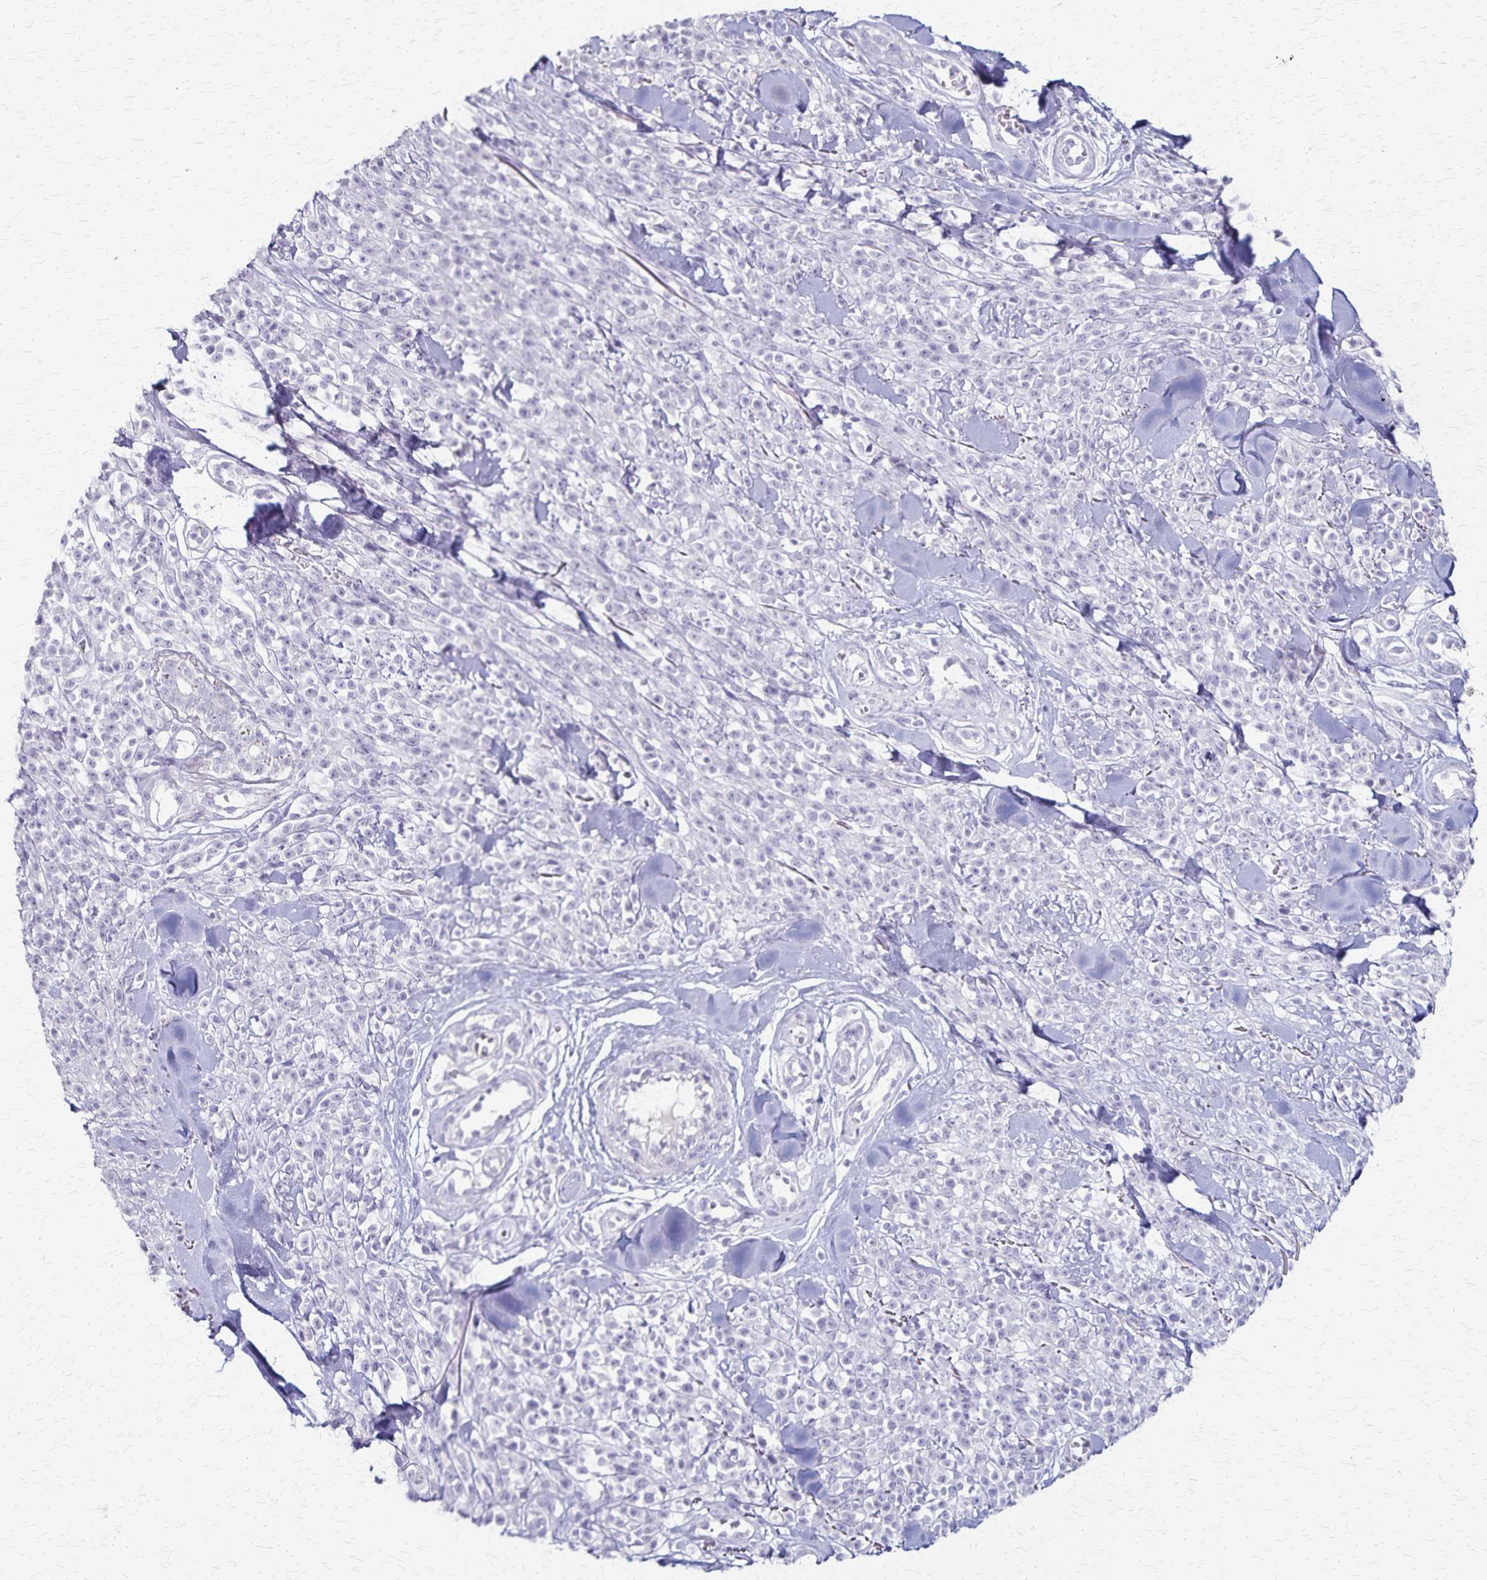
{"staining": {"intensity": "negative", "quantity": "none", "location": "none"}, "tissue": "melanoma", "cell_type": "Tumor cells", "image_type": "cancer", "snomed": [{"axis": "morphology", "description": "Malignant melanoma, NOS"}, {"axis": "topography", "description": "Skin"}, {"axis": "topography", "description": "Skin of trunk"}], "caption": "The immunohistochemistry (IHC) photomicrograph has no significant staining in tumor cells of malignant melanoma tissue.", "gene": "RASL10B", "patient": {"sex": "male", "age": 74}}